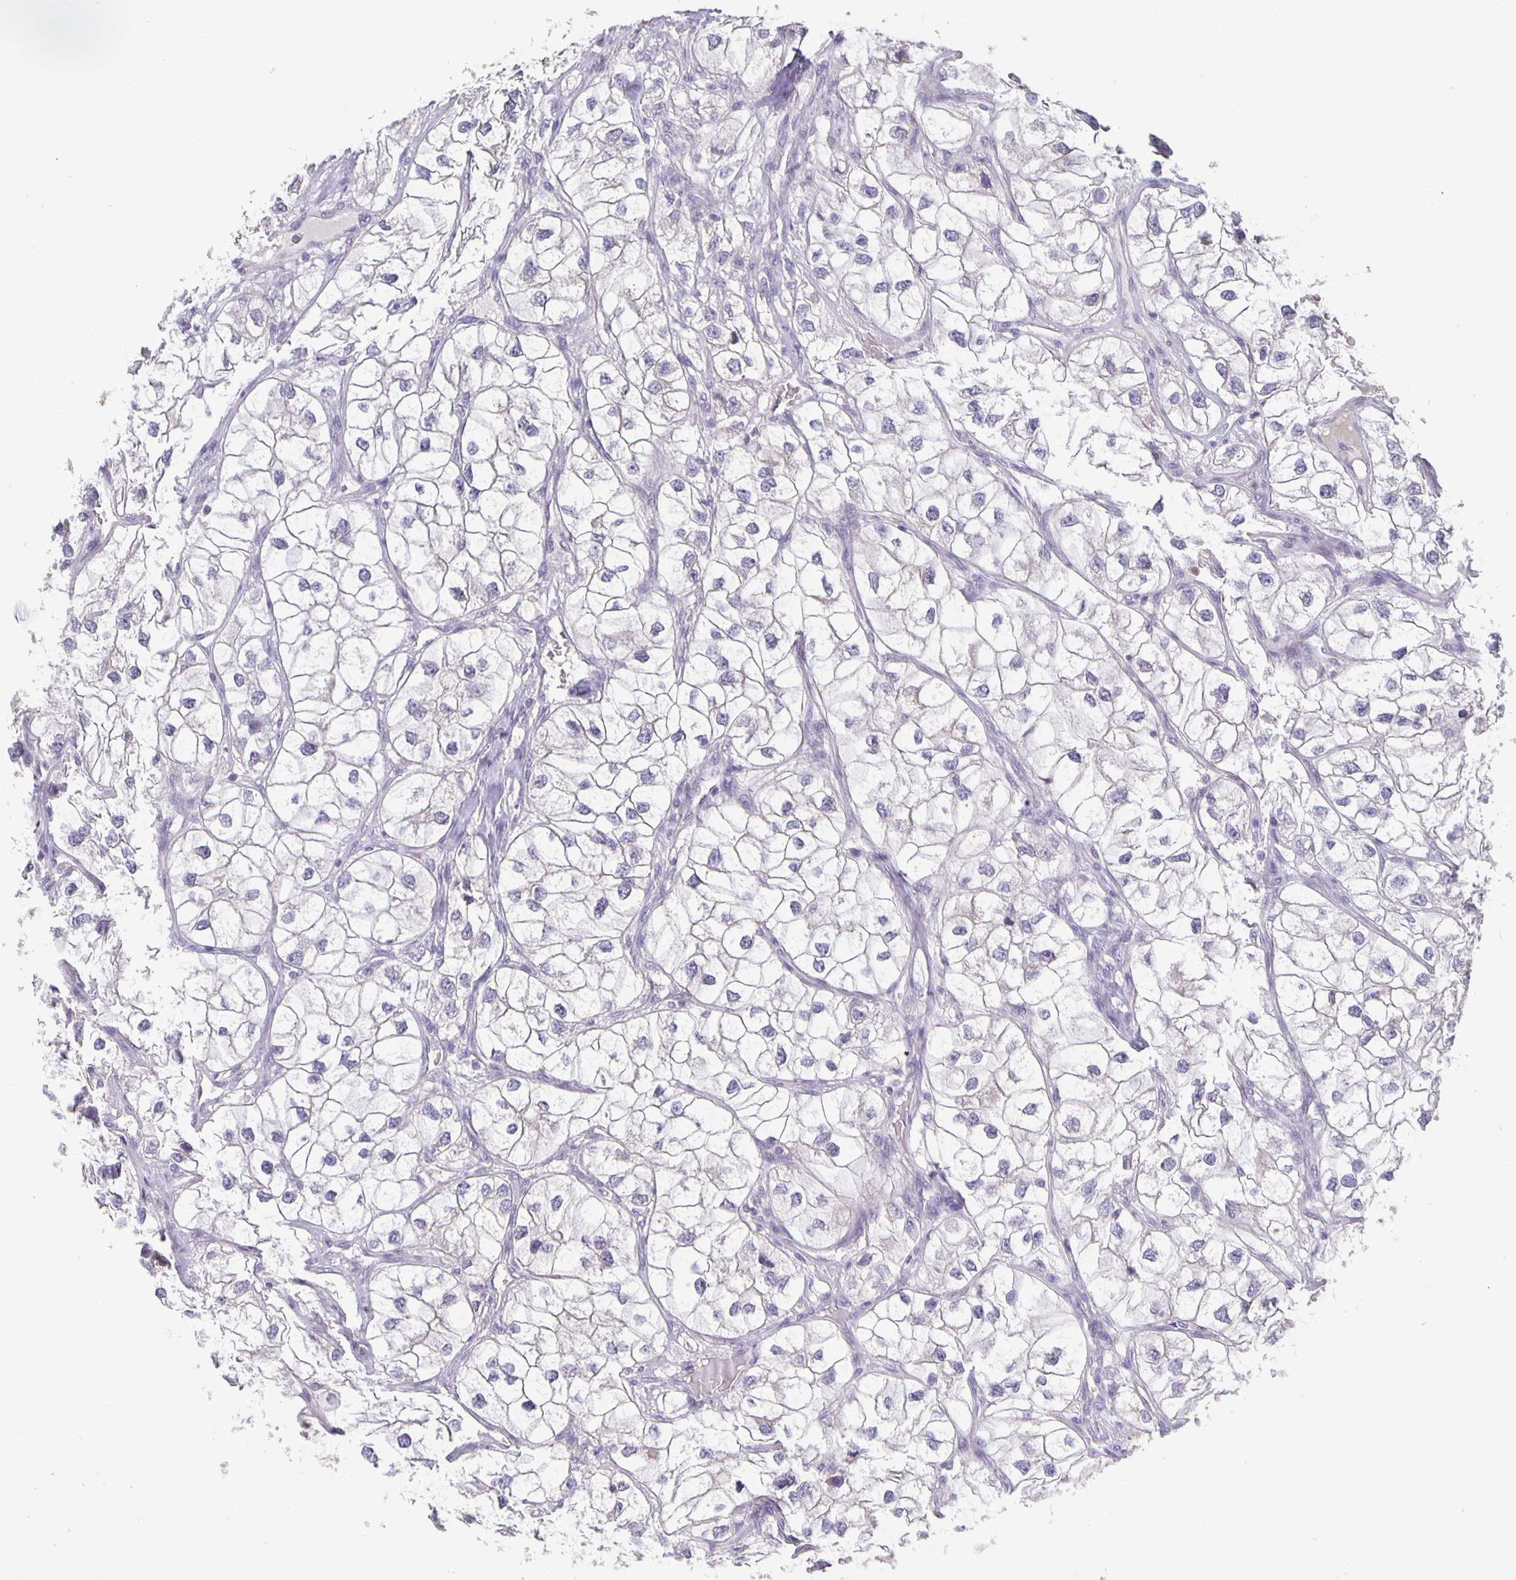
{"staining": {"intensity": "negative", "quantity": "none", "location": "none"}, "tissue": "renal cancer", "cell_type": "Tumor cells", "image_type": "cancer", "snomed": [{"axis": "morphology", "description": "Adenocarcinoma, NOS"}, {"axis": "topography", "description": "Kidney"}], "caption": "Tumor cells show no significant positivity in renal adenocarcinoma. Nuclei are stained in blue.", "gene": "GDF15", "patient": {"sex": "male", "age": 59}}